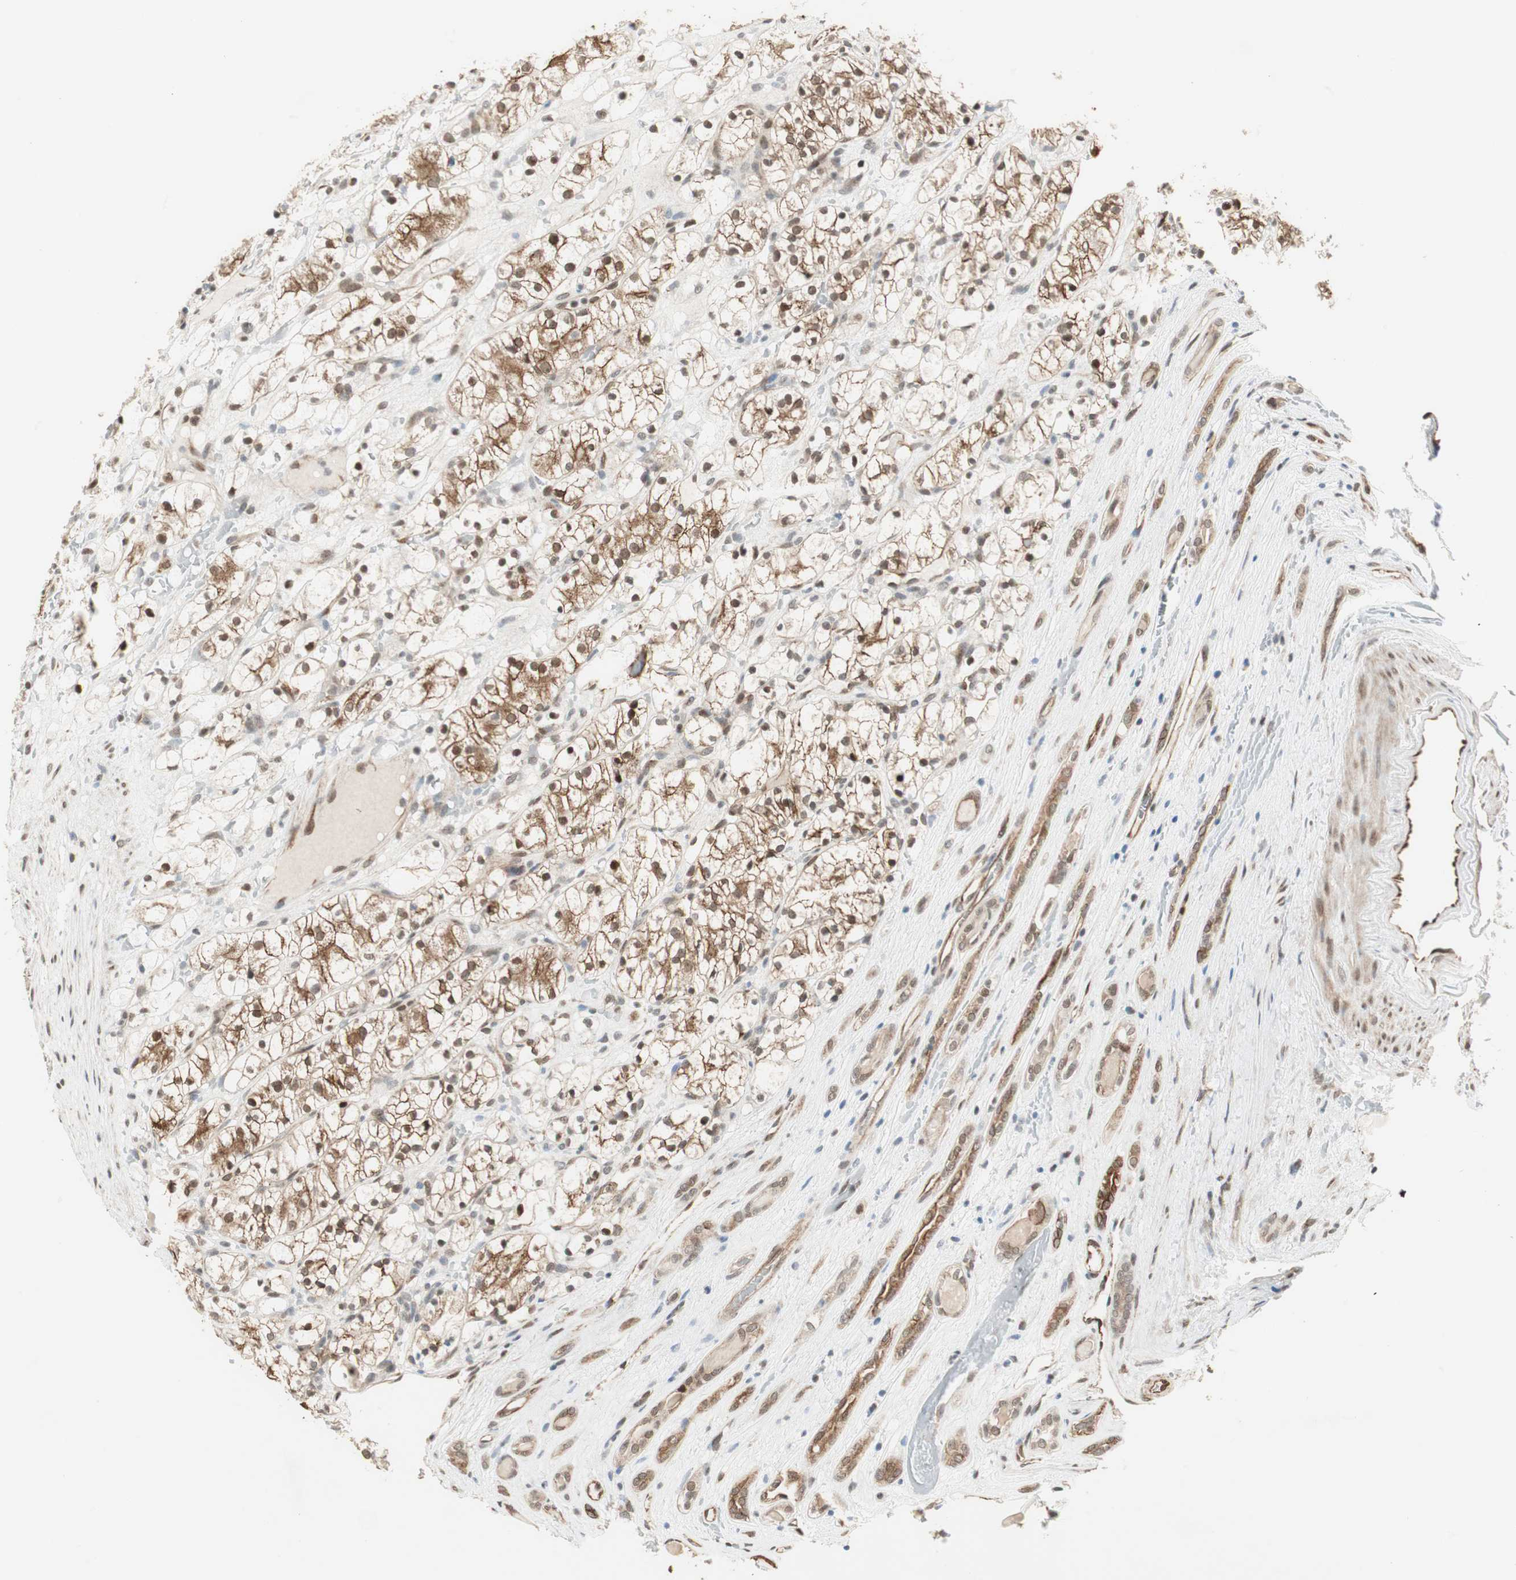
{"staining": {"intensity": "moderate", "quantity": ">75%", "location": "cytoplasmic/membranous,nuclear"}, "tissue": "renal cancer", "cell_type": "Tumor cells", "image_type": "cancer", "snomed": [{"axis": "morphology", "description": "Adenocarcinoma, NOS"}, {"axis": "topography", "description": "Kidney"}], "caption": "IHC (DAB) staining of renal cancer displays moderate cytoplasmic/membranous and nuclear protein positivity in approximately >75% of tumor cells.", "gene": "ZBTB17", "patient": {"sex": "female", "age": 60}}